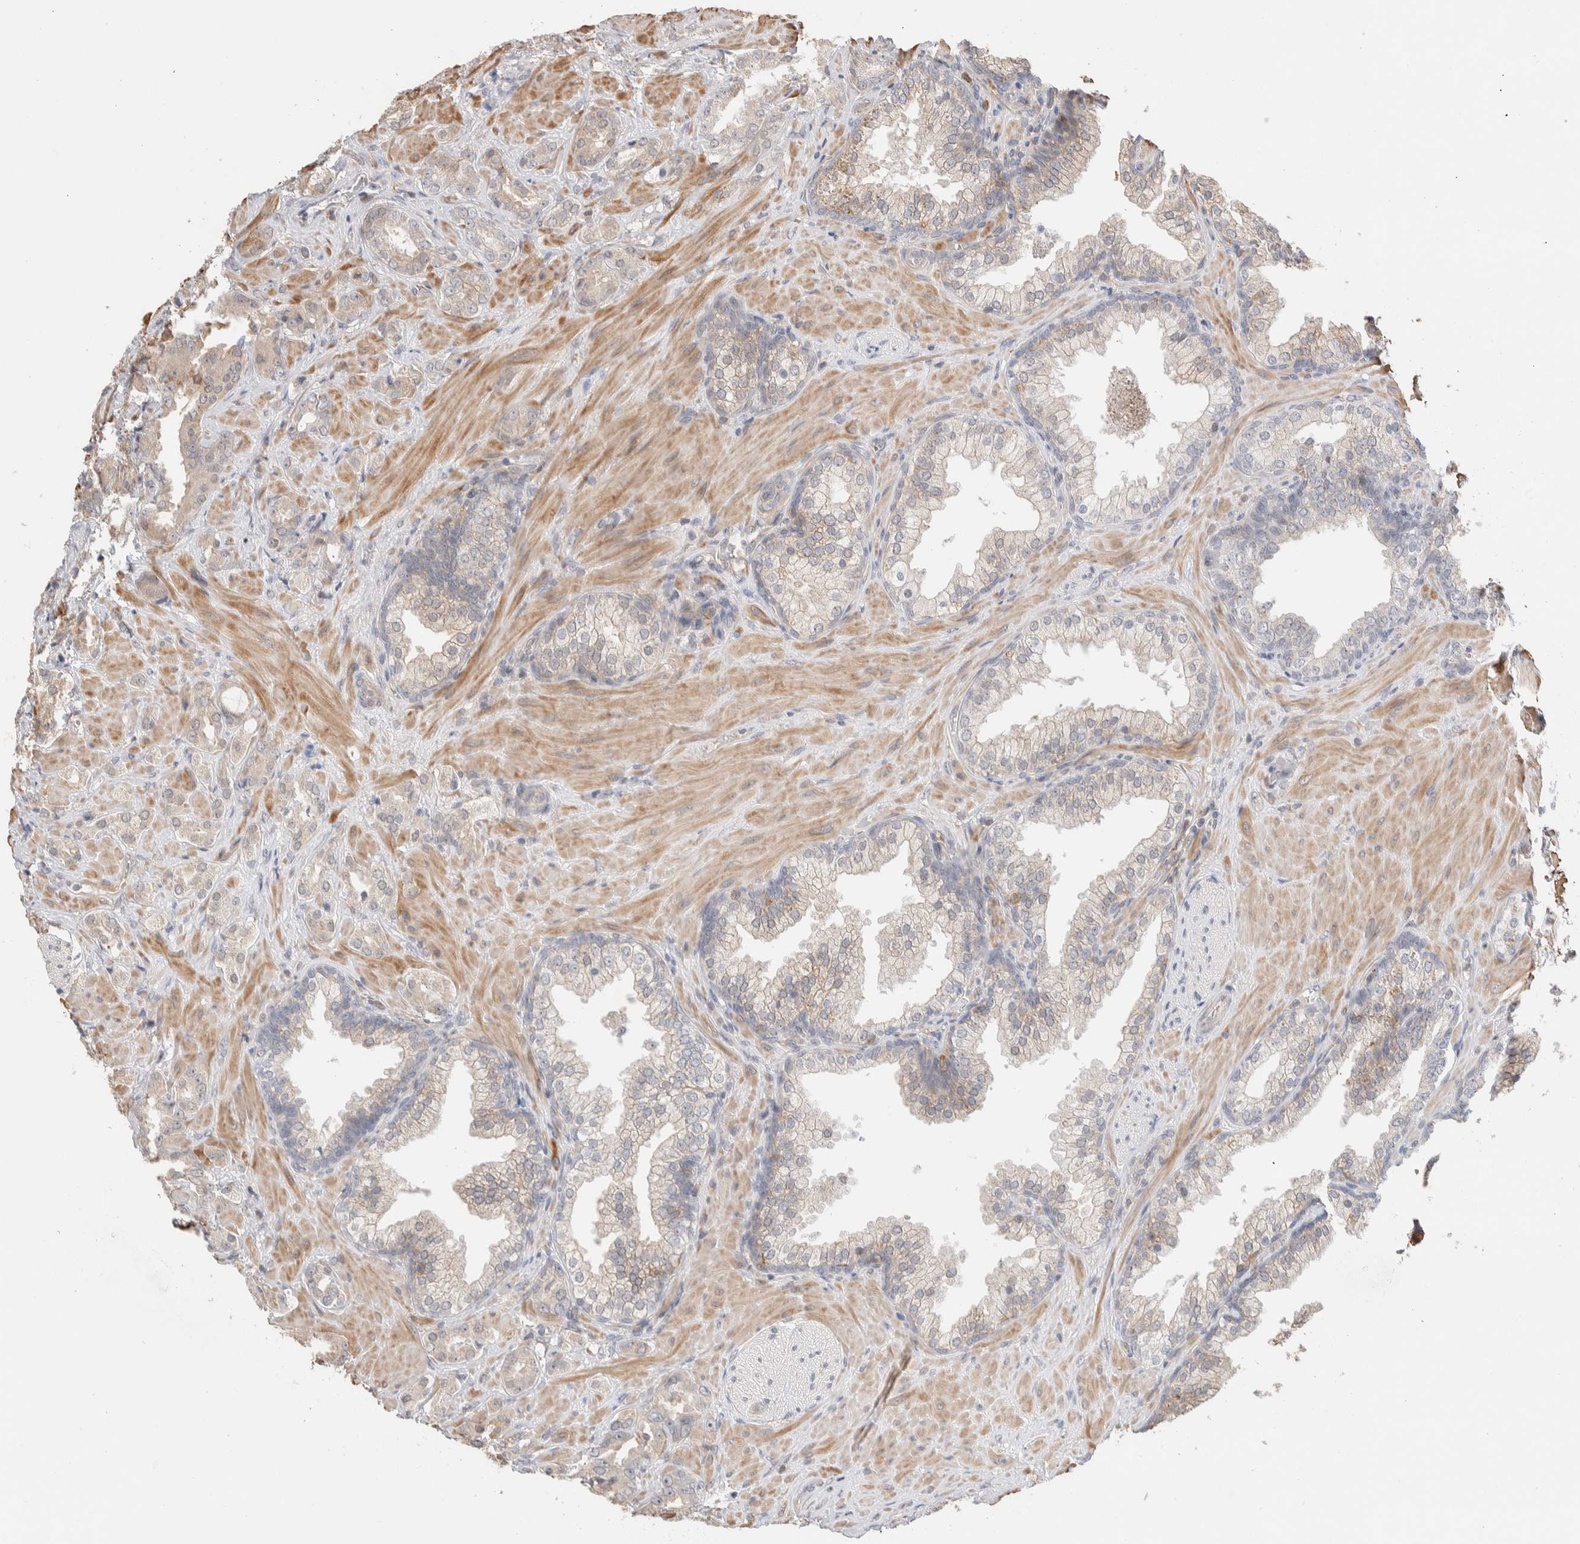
{"staining": {"intensity": "weak", "quantity": "<25%", "location": "cytoplasmic/membranous"}, "tissue": "prostate cancer", "cell_type": "Tumor cells", "image_type": "cancer", "snomed": [{"axis": "morphology", "description": "Adenocarcinoma, High grade"}, {"axis": "topography", "description": "Prostate"}], "caption": "Immunohistochemical staining of human prostate cancer (high-grade adenocarcinoma) shows no significant staining in tumor cells.", "gene": "ZNF704", "patient": {"sex": "male", "age": 64}}